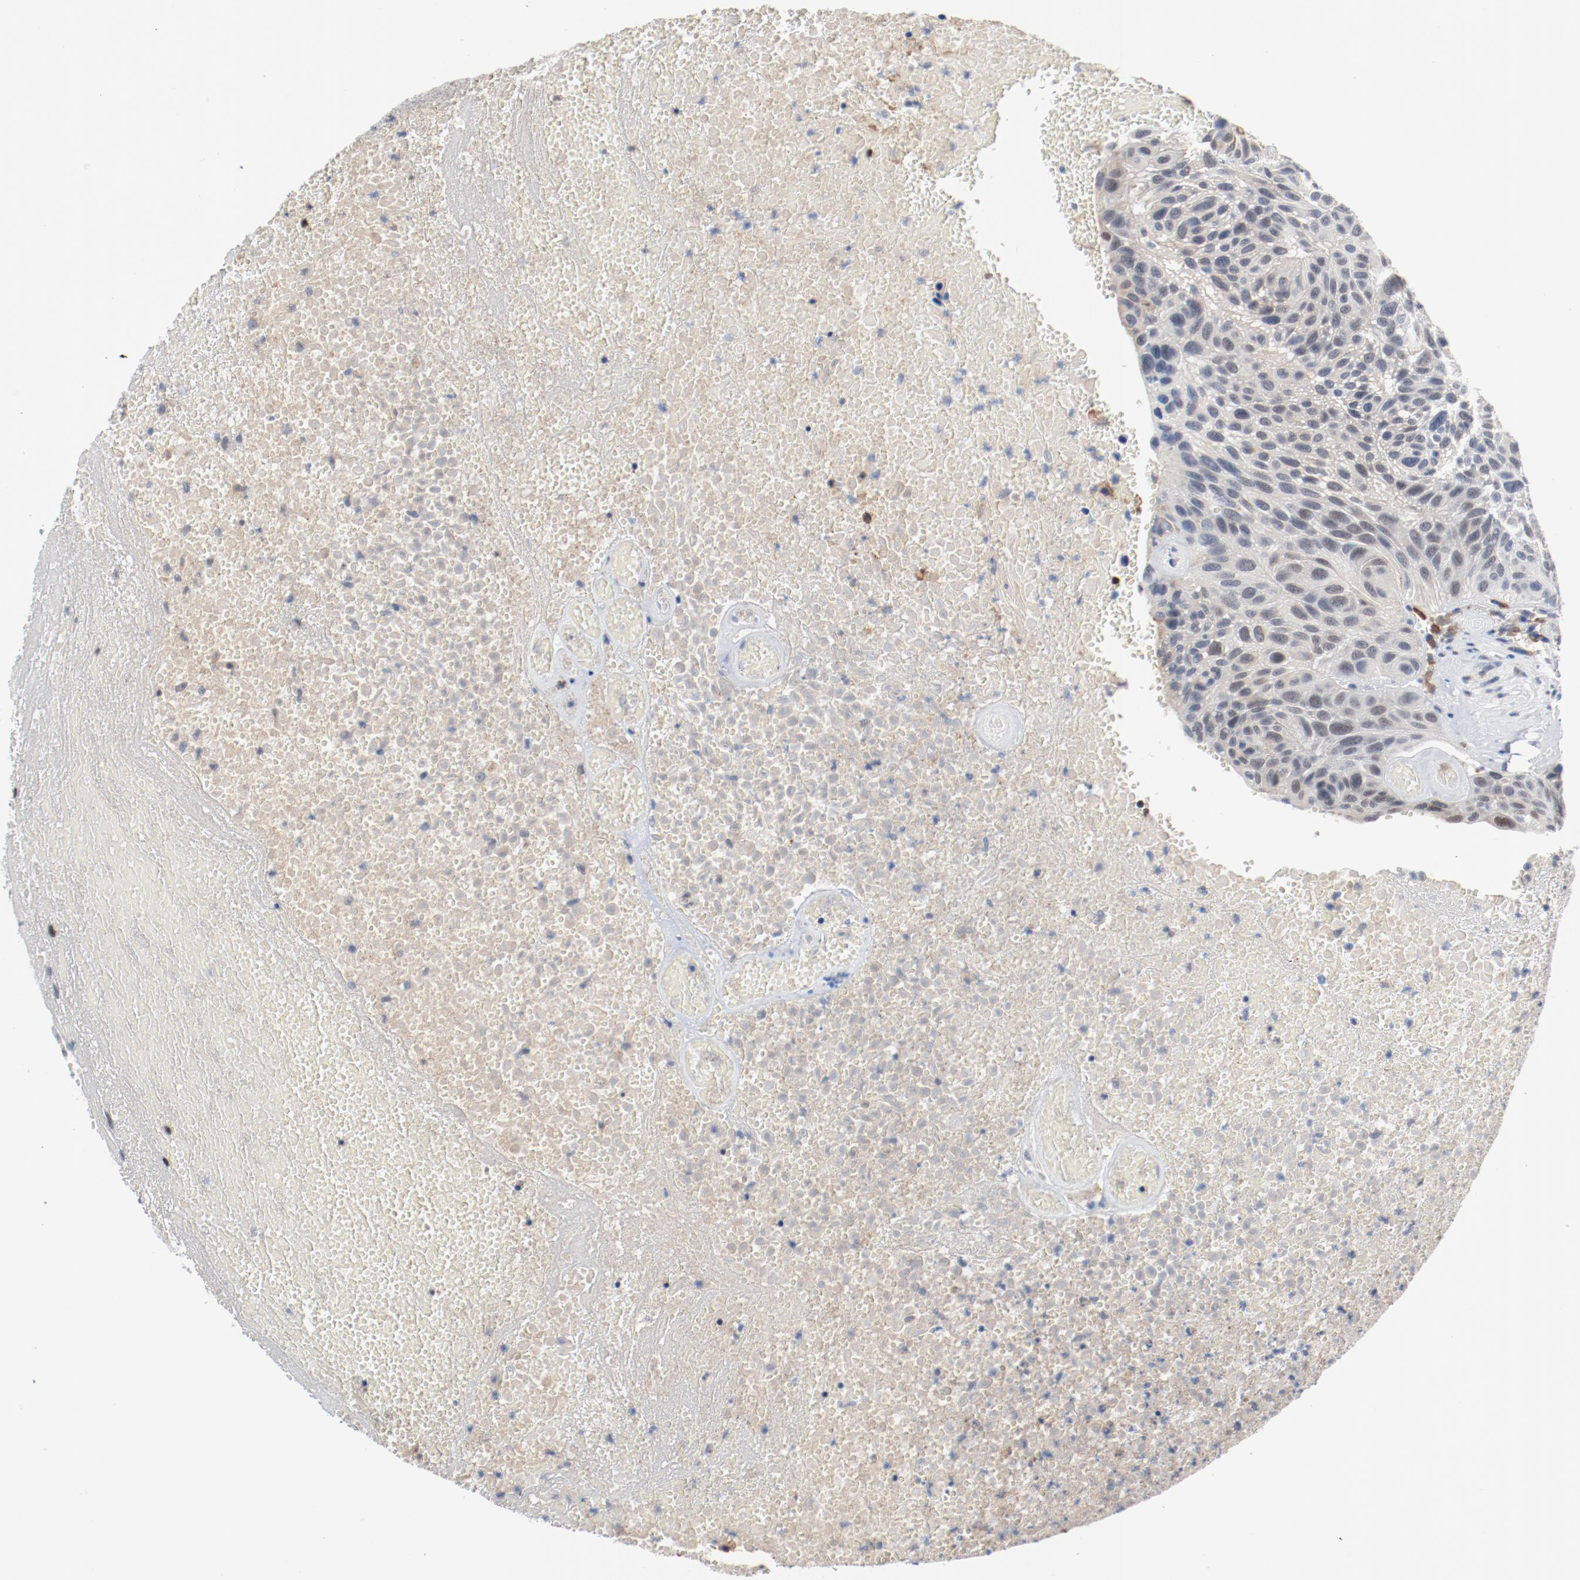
{"staining": {"intensity": "weak", "quantity": "<25%", "location": "nuclear"}, "tissue": "urothelial cancer", "cell_type": "Tumor cells", "image_type": "cancer", "snomed": [{"axis": "morphology", "description": "Urothelial carcinoma, High grade"}, {"axis": "topography", "description": "Urinary bladder"}], "caption": "Tumor cells are negative for protein expression in human high-grade urothelial carcinoma. (Stains: DAB IHC with hematoxylin counter stain, Microscopy: brightfield microscopy at high magnification).", "gene": "FOXP1", "patient": {"sex": "male", "age": 66}}